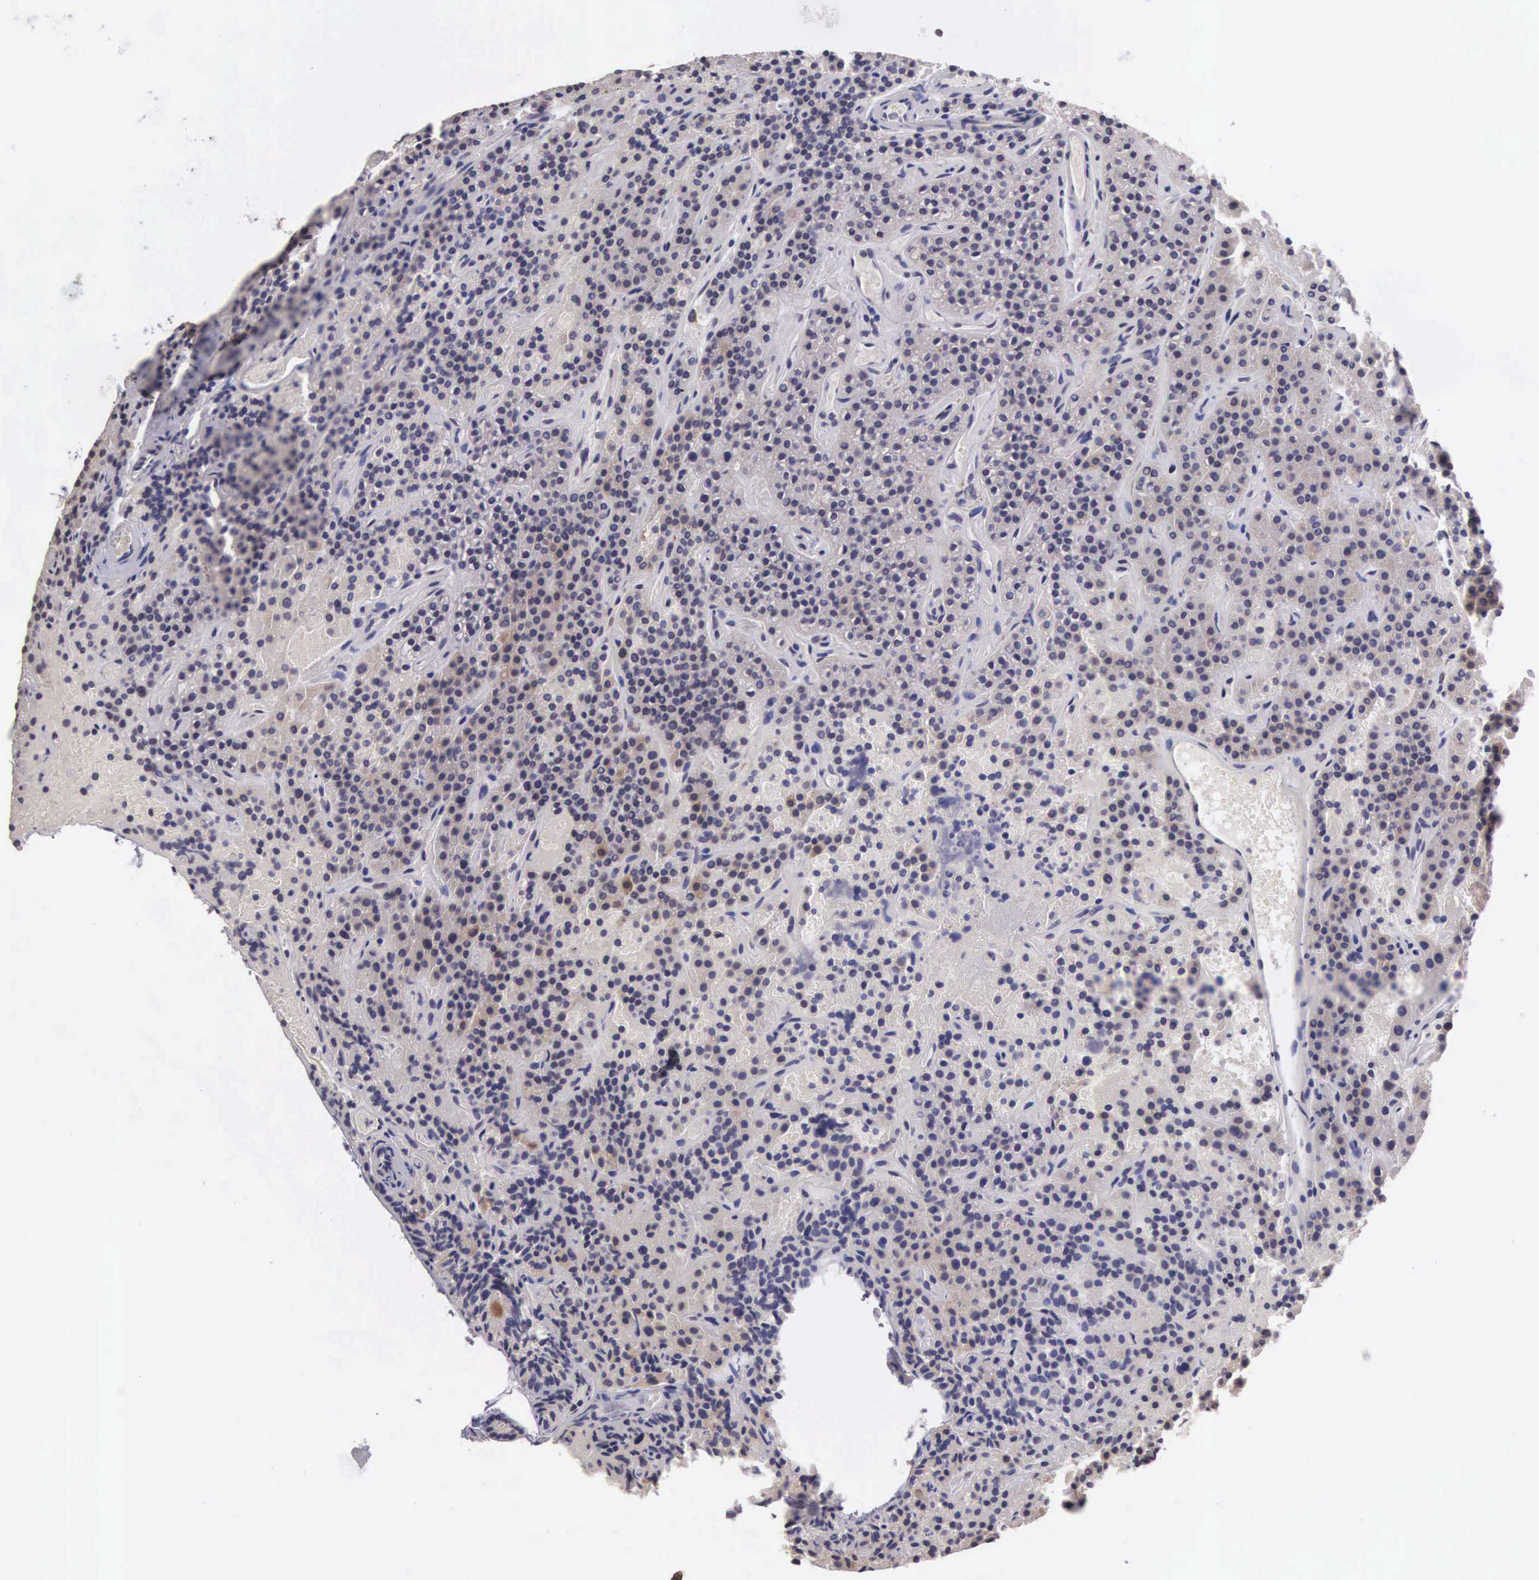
{"staining": {"intensity": "weak", "quantity": "25%-75%", "location": "cytoplasmic/membranous"}, "tissue": "parathyroid gland", "cell_type": "Glandular cells", "image_type": "normal", "snomed": [{"axis": "morphology", "description": "Normal tissue, NOS"}, {"axis": "topography", "description": "Parathyroid gland"}], "caption": "DAB immunohistochemical staining of normal human parathyroid gland demonstrates weak cytoplasmic/membranous protein positivity in about 25%-75% of glandular cells. (IHC, brightfield microscopy, high magnification).", "gene": "CDC45", "patient": {"sex": "male", "age": 71}}